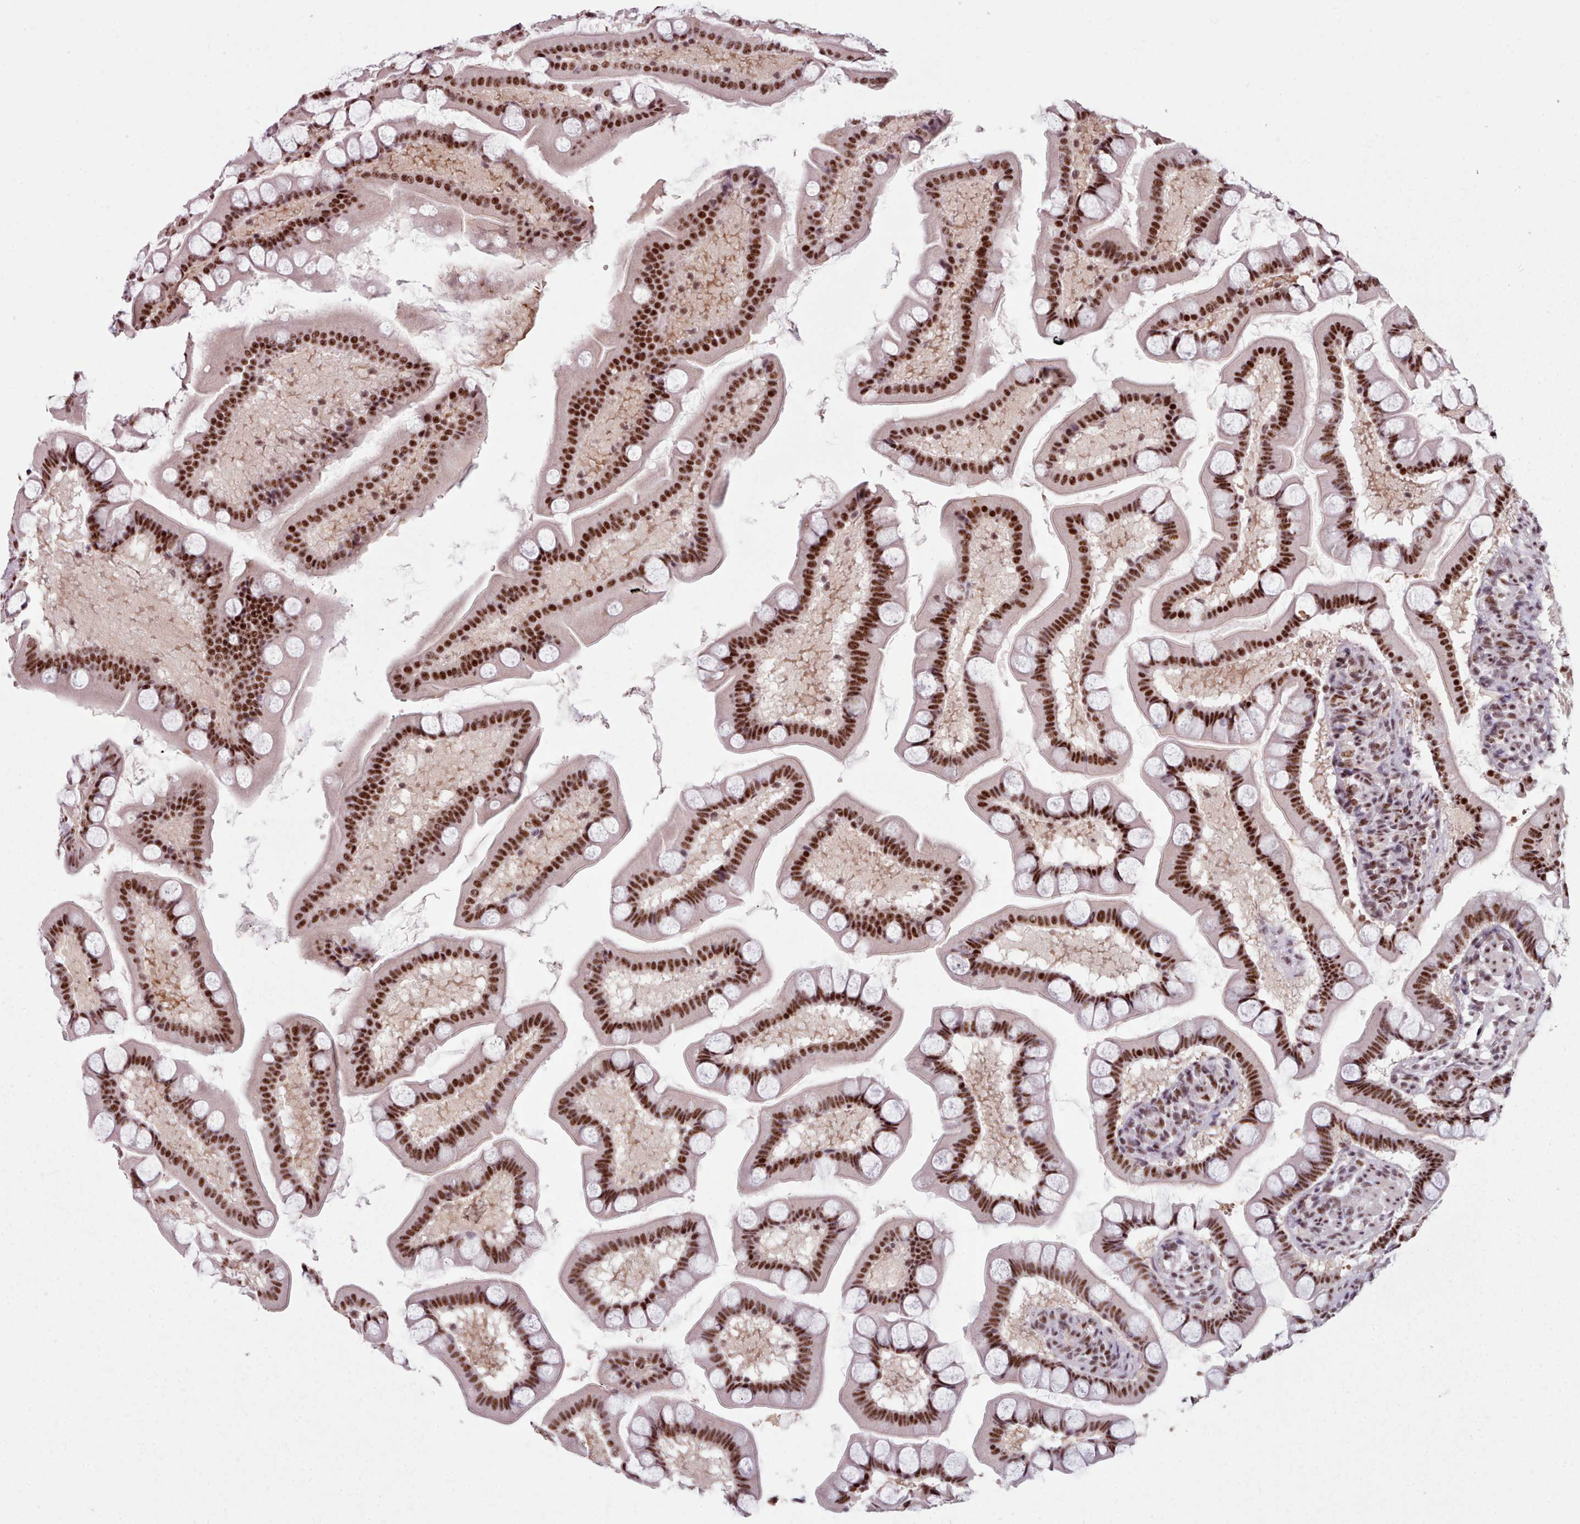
{"staining": {"intensity": "strong", "quantity": ">75%", "location": "nuclear"}, "tissue": "small intestine", "cell_type": "Glandular cells", "image_type": "normal", "snomed": [{"axis": "morphology", "description": "Normal tissue, NOS"}, {"axis": "topography", "description": "Small intestine"}], "caption": "Small intestine stained for a protein (brown) displays strong nuclear positive positivity in approximately >75% of glandular cells.", "gene": "SRRM1", "patient": {"sex": "male", "age": 41}}